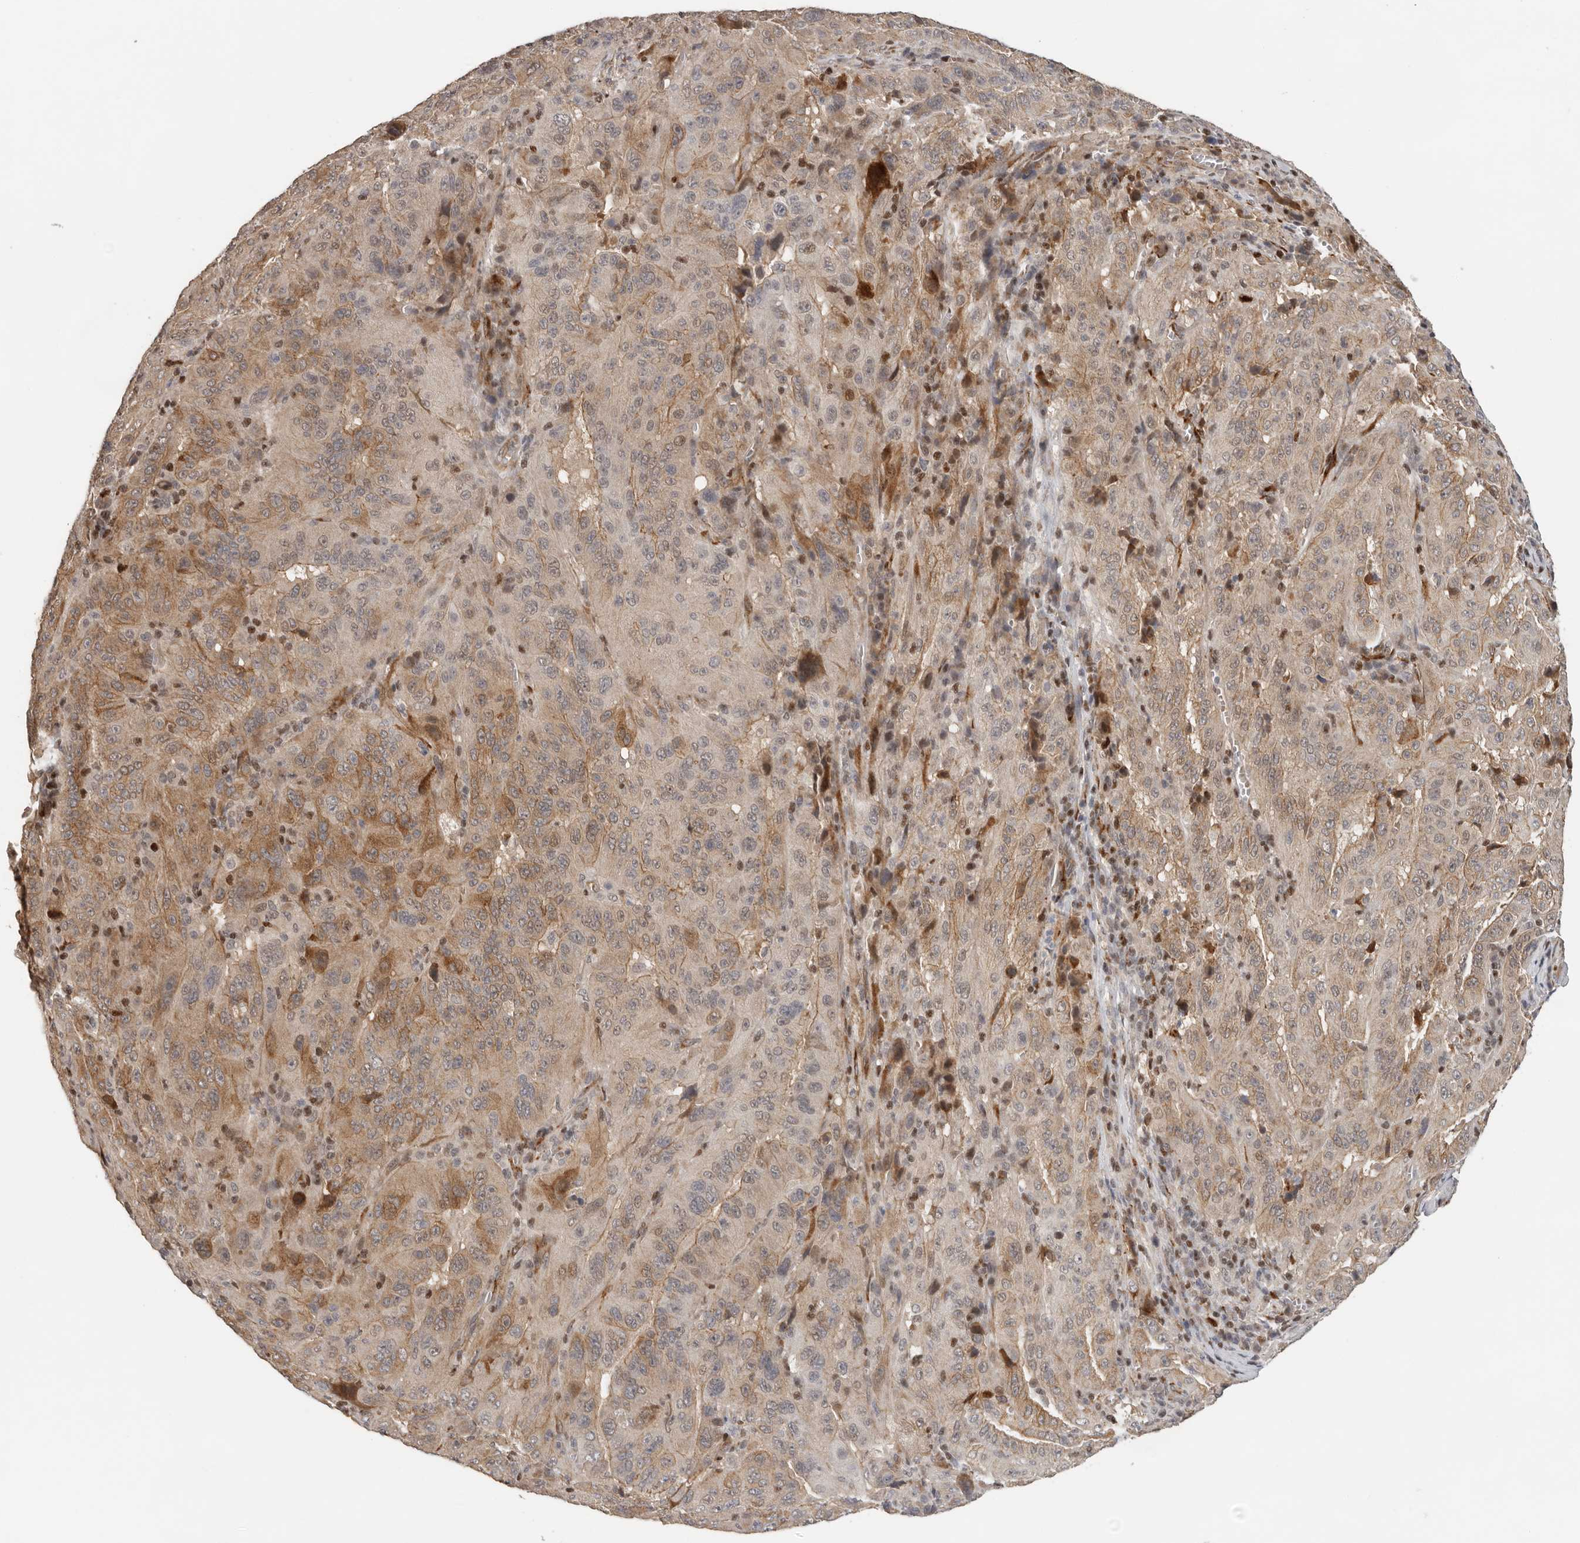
{"staining": {"intensity": "moderate", "quantity": "25%-75%", "location": "cytoplasmic/membranous,nuclear"}, "tissue": "pancreatic cancer", "cell_type": "Tumor cells", "image_type": "cancer", "snomed": [{"axis": "morphology", "description": "Adenocarcinoma, NOS"}, {"axis": "topography", "description": "Pancreas"}], "caption": "Pancreatic cancer tissue displays moderate cytoplasmic/membranous and nuclear expression in approximately 25%-75% of tumor cells, visualized by immunohistochemistry.", "gene": "HENMT1", "patient": {"sex": "male", "age": 63}}